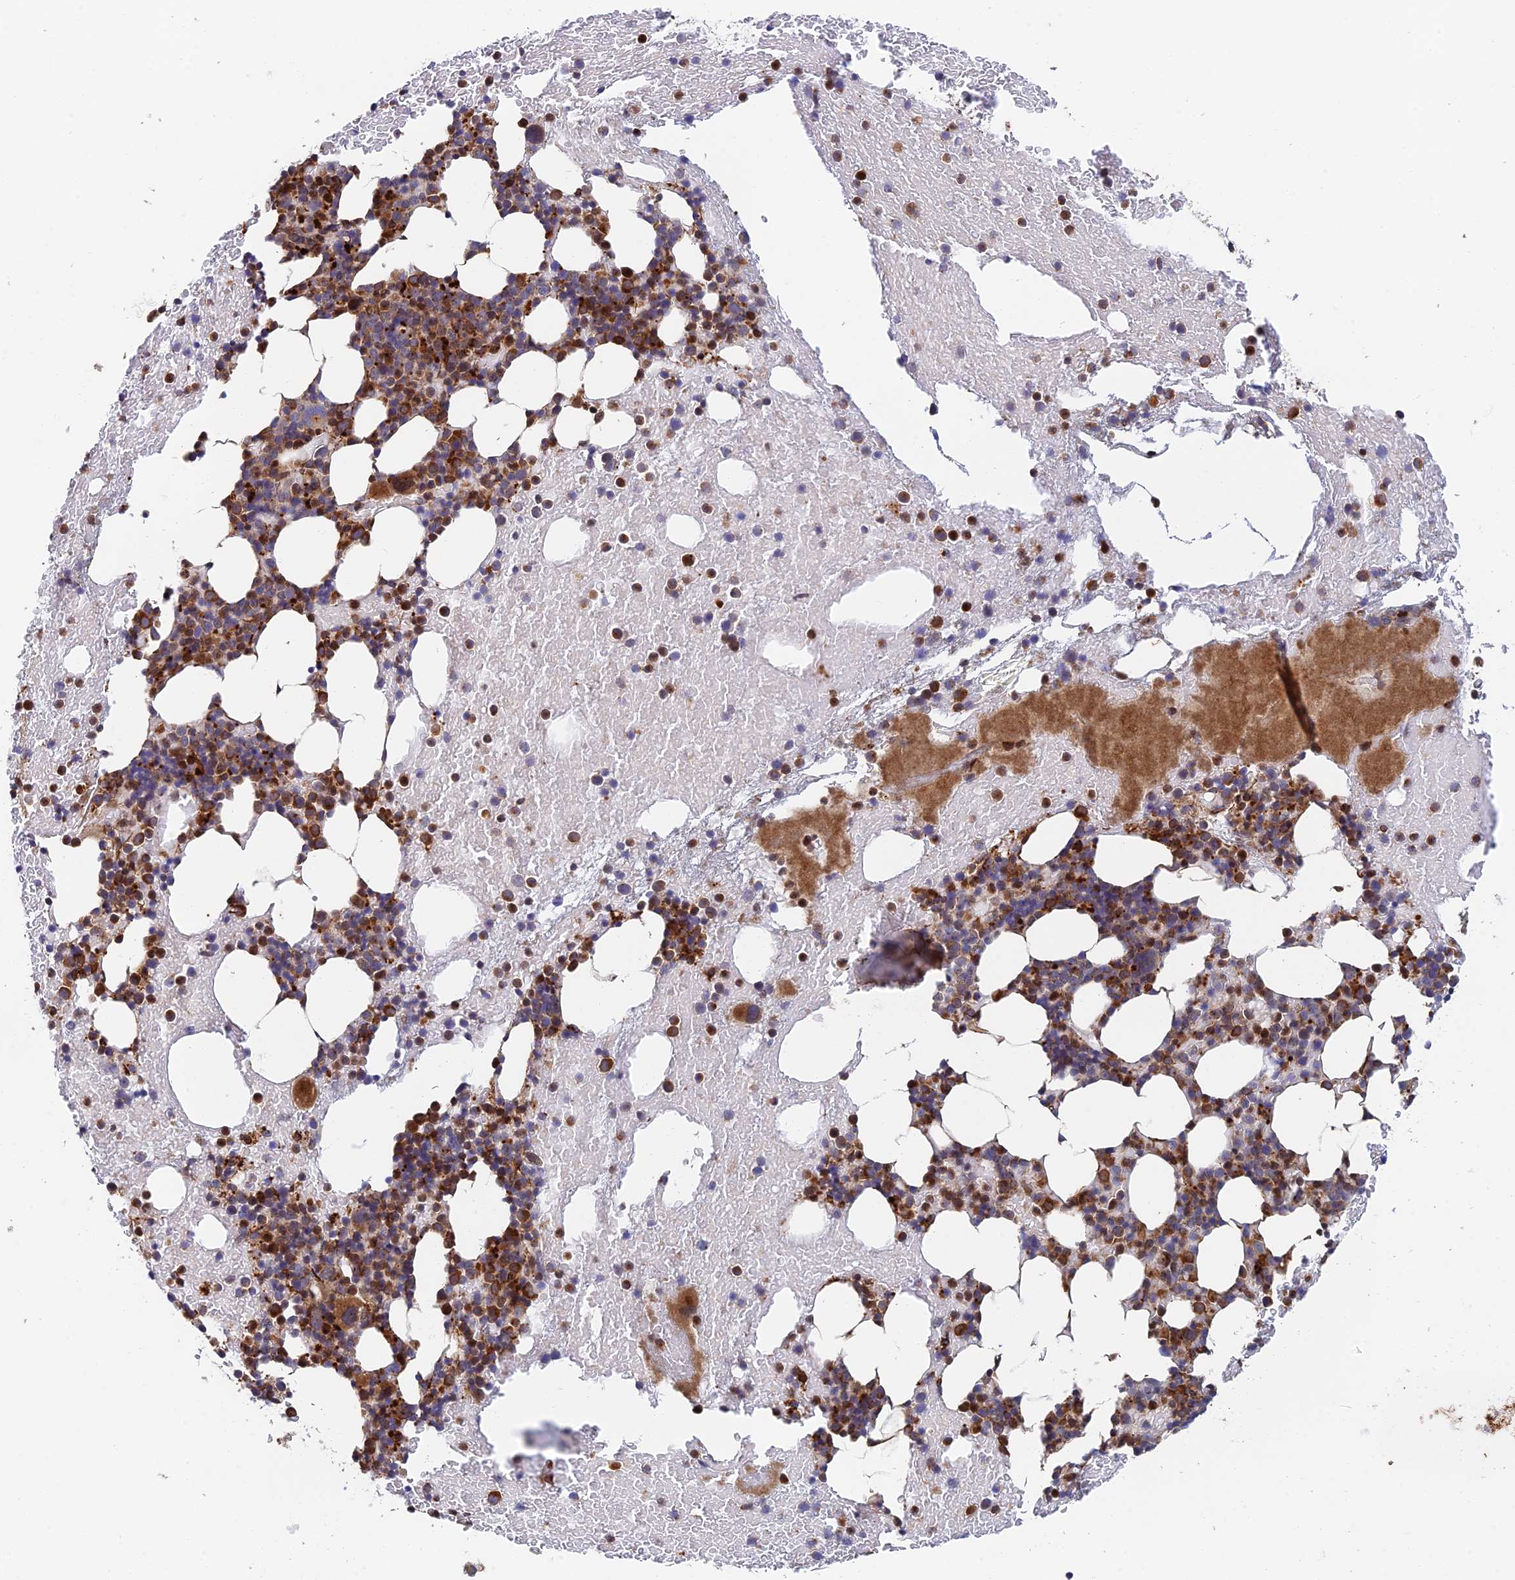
{"staining": {"intensity": "moderate", "quantity": "25%-75%", "location": "cytoplasmic/membranous"}, "tissue": "bone marrow", "cell_type": "Hematopoietic cells", "image_type": "normal", "snomed": [{"axis": "morphology", "description": "Normal tissue, NOS"}, {"axis": "topography", "description": "Bone marrow"}], "caption": "Protein expression analysis of unremarkable bone marrow exhibits moderate cytoplasmic/membranous staining in approximately 25%-75% of hematopoietic cells.", "gene": "PPP2R3C", "patient": {"sex": "male", "age": 57}}